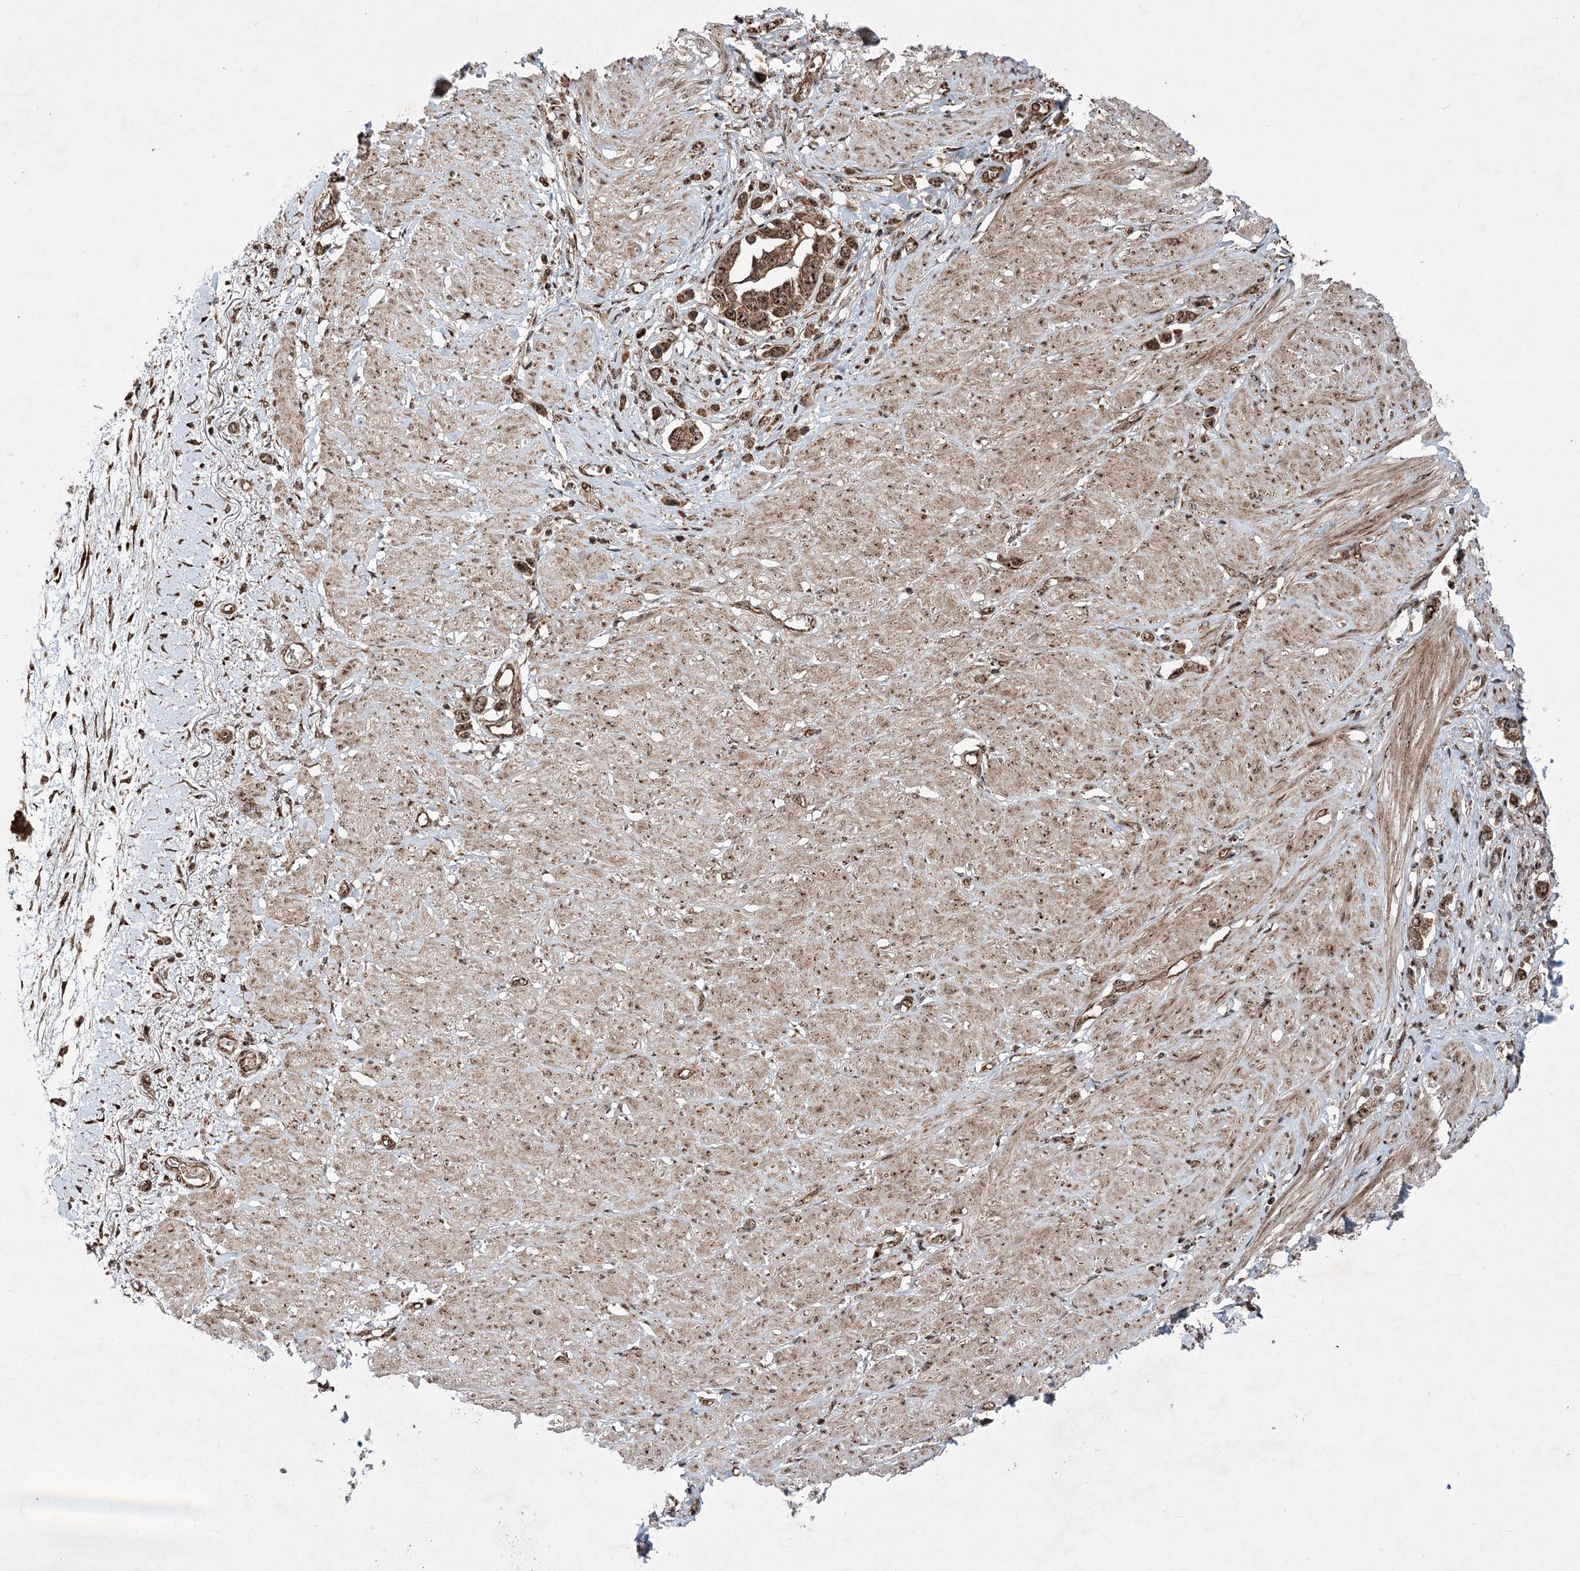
{"staining": {"intensity": "strong", "quantity": ">75%", "location": "cytoplasmic/membranous,nuclear"}, "tissue": "stomach cancer", "cell_type": "Tumor cells", "image_type": "cancer", "snomed": [{"axis": "morphology", "description": "Adenocarcinoma, NOS"}, {"axis": "topography", "description": "Stomach"}], "caption": "This photomicrograph shows immunohistochemistry (IHC) staining of human stomach cancer (adenocarcinoma), with high strong cytoplasmic/membranous and nuclear expression in approximately >75% of tumor cells.", "gene": "SERINC5", "patient": {"sex": "female", "age": 65}}